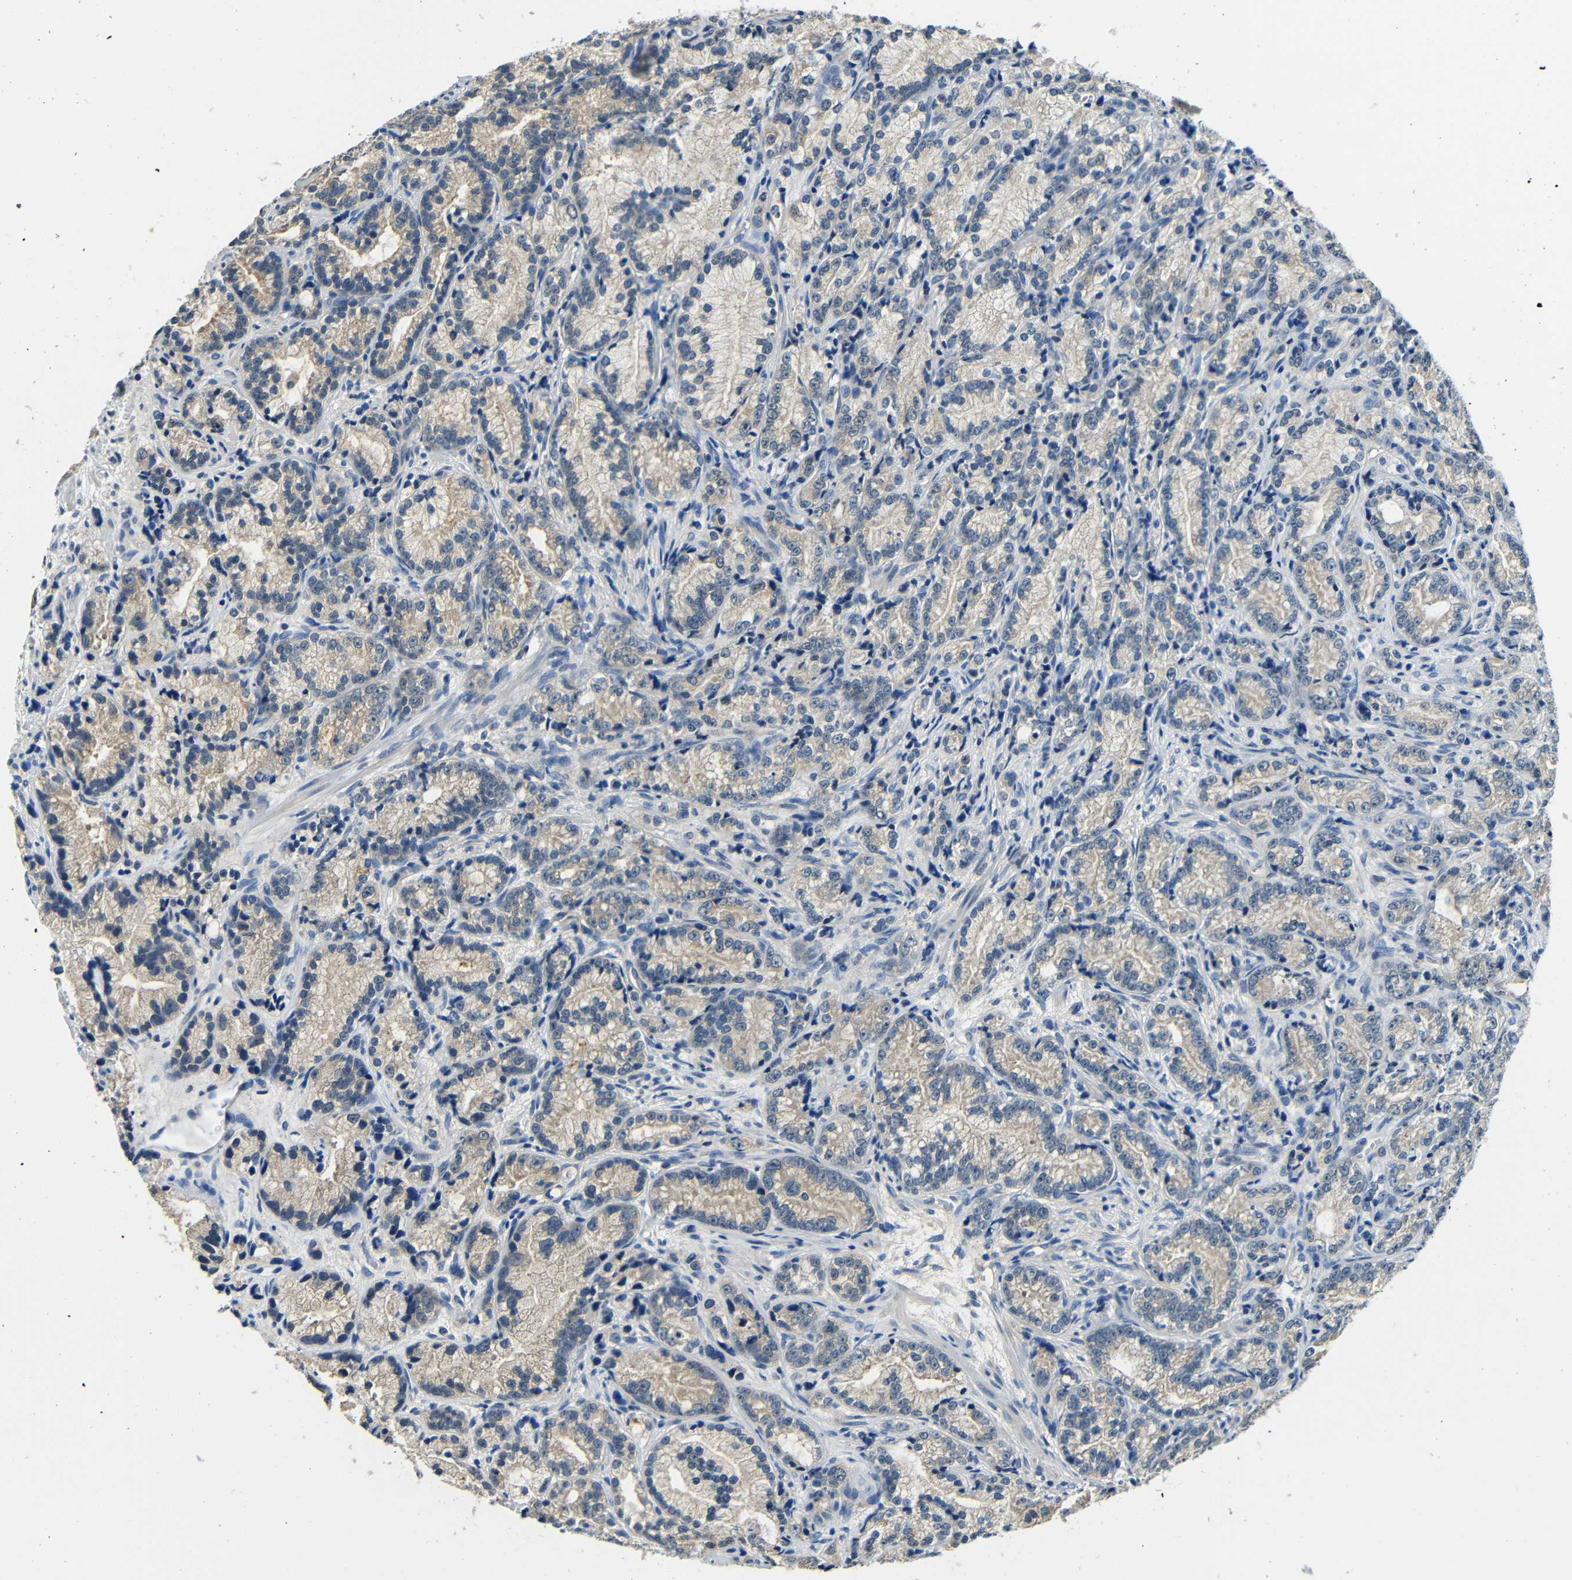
{"staining": {"intensity": "weak", "quantity": ">75%", "location": "cytoplasmic/membranous"}, "tissue": "prostate cancer", "cell_type": "Tumor cells", "image_type": "cancer", "snomed": [{"axis": "morphology", "description": "Adenocarcinoma, Low grade"}, {"axis": "topography", "description": "Prostate"}], "caption": "Protein staining of prostate cancer (low-grade adenocarcinoma) tissue demonstrates weak cytoplasmic/membranous expression in about >75% of tumor cells.", "gene": "ADAP1", "patient": {"sex": "male", "age": 89}}